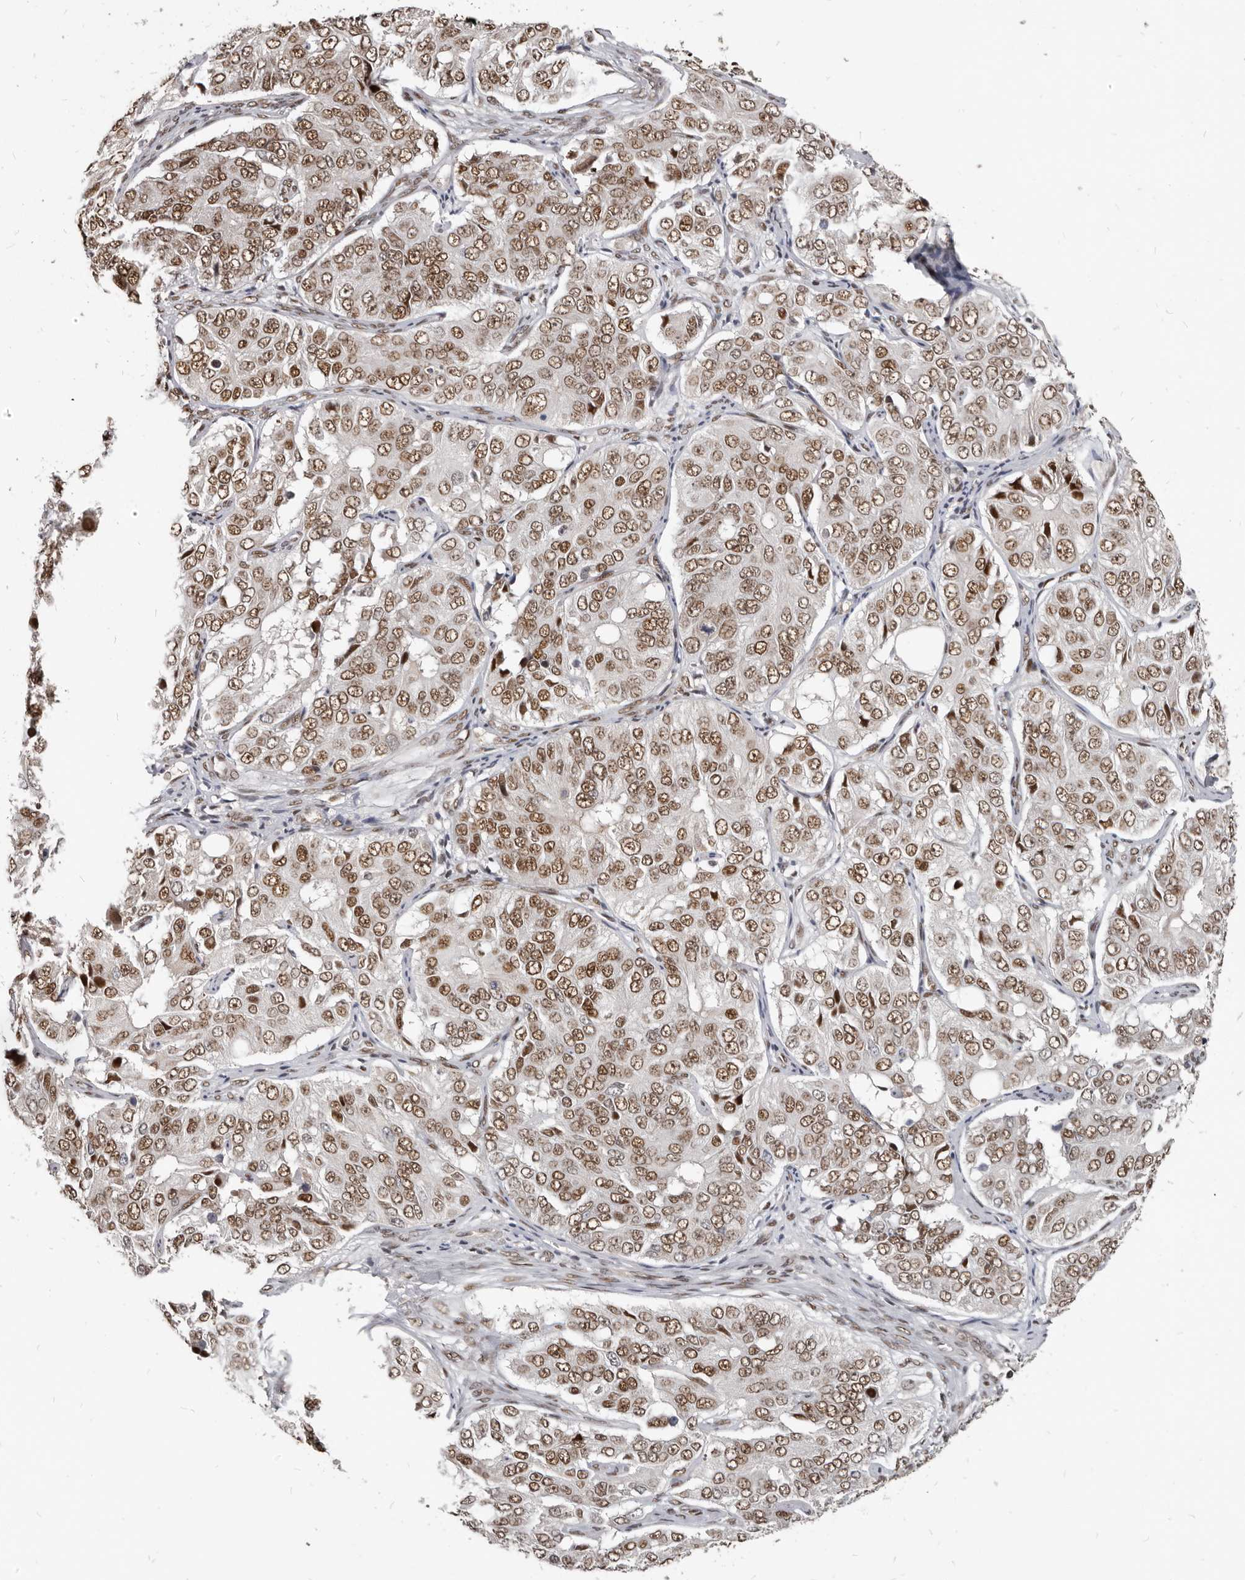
{"staining": {"intensity": "moderate", "quantity": ">75%", "location": "nuclear"}, "tissue": "ovarian cancer", "cell_type": "Tumor cells", "image_type": "cancer", "snomed": [{"axis": "morphology", "description": "Carcinoma, endometroid"}, {"axis": "topography", "description": "Ovary"}], "caption": "Immunohistochemical staining of human ovarian endometroid carcinoma demonstrates moderate nuclear protein expression in approximately >75% of tumor cells.", "gene": "ATF5", "patient": {"sex": "female", "age": 51}}